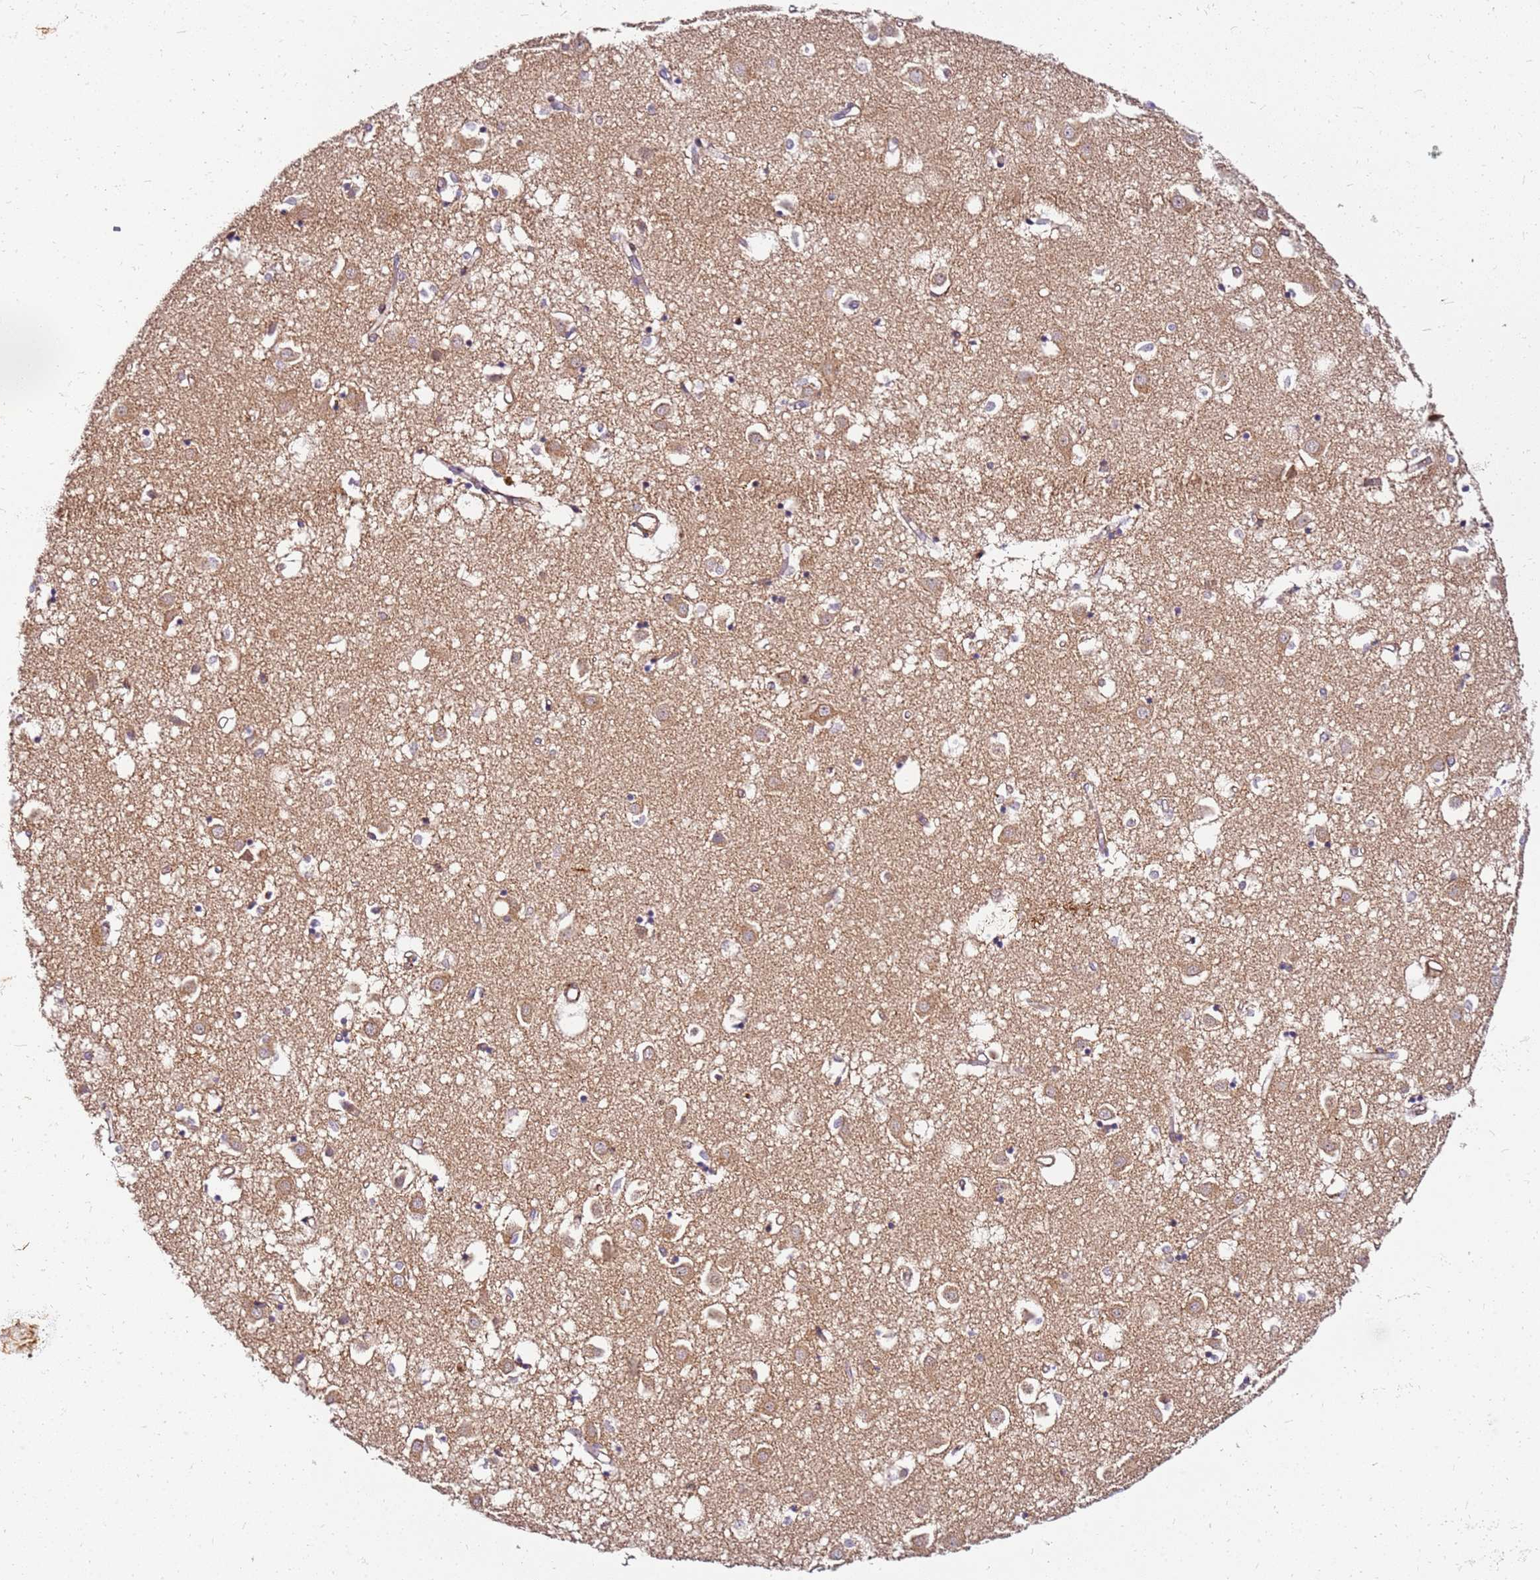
{"staining": {"intensity": "negative", "quantity": "none", "location": "none"}, "tissue": "caudate", "cell_type": "Glial cells", "image_type": "normal", "snomed": [{"axis": "morphology", "description": "Normal tissue, NOS"}, {"axis": "topography", "description": "Lateral ventricle wall"}], "caption": "IHC micrograph of normal caudate stained for a protein (brown), which exhibits no positivity in glial cells.", "gene": "PIH1D1", "patient": {"sex": "male", "age": 70}}